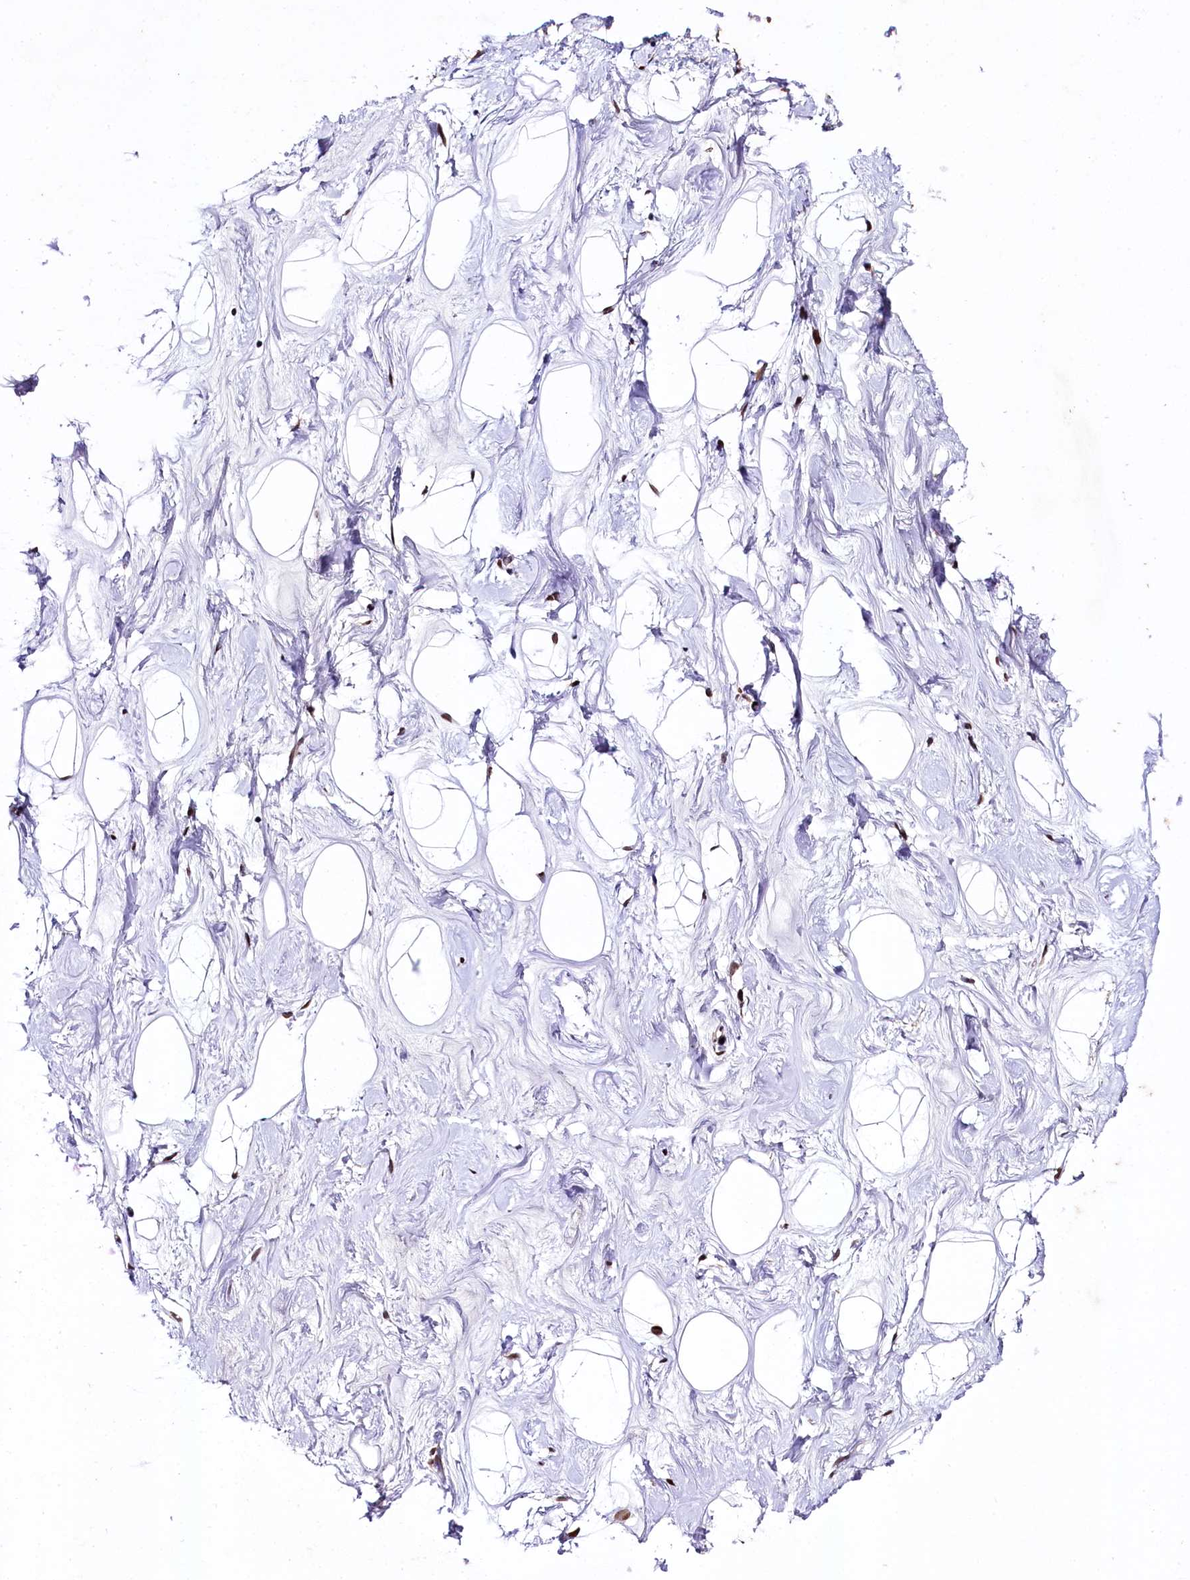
{"staining": {"intensity": "moderate", "quantity": ">75%", "location": "nuclear"}, "tissue": "breast", "cell_type": "Adipocytes", "image_type": "normal", "snomed": [{"axis": "morphology", "description": "Normal tissue, NOS"}, {"axis": "morphology", "description": "Adenoma, NOS"}, {"axis": "topography", "description": "Breast"}], "caption": "A high-resolution histopathology image shows IHC staining of benign breast, which exhibits moderate nuclear positivity in about >75% of adipocytes. The protein of interest is shown in brown color, while the nuclei are stained blue.", "gene": "SAMD10", "patient": {"sex": "female", "age": 23}}